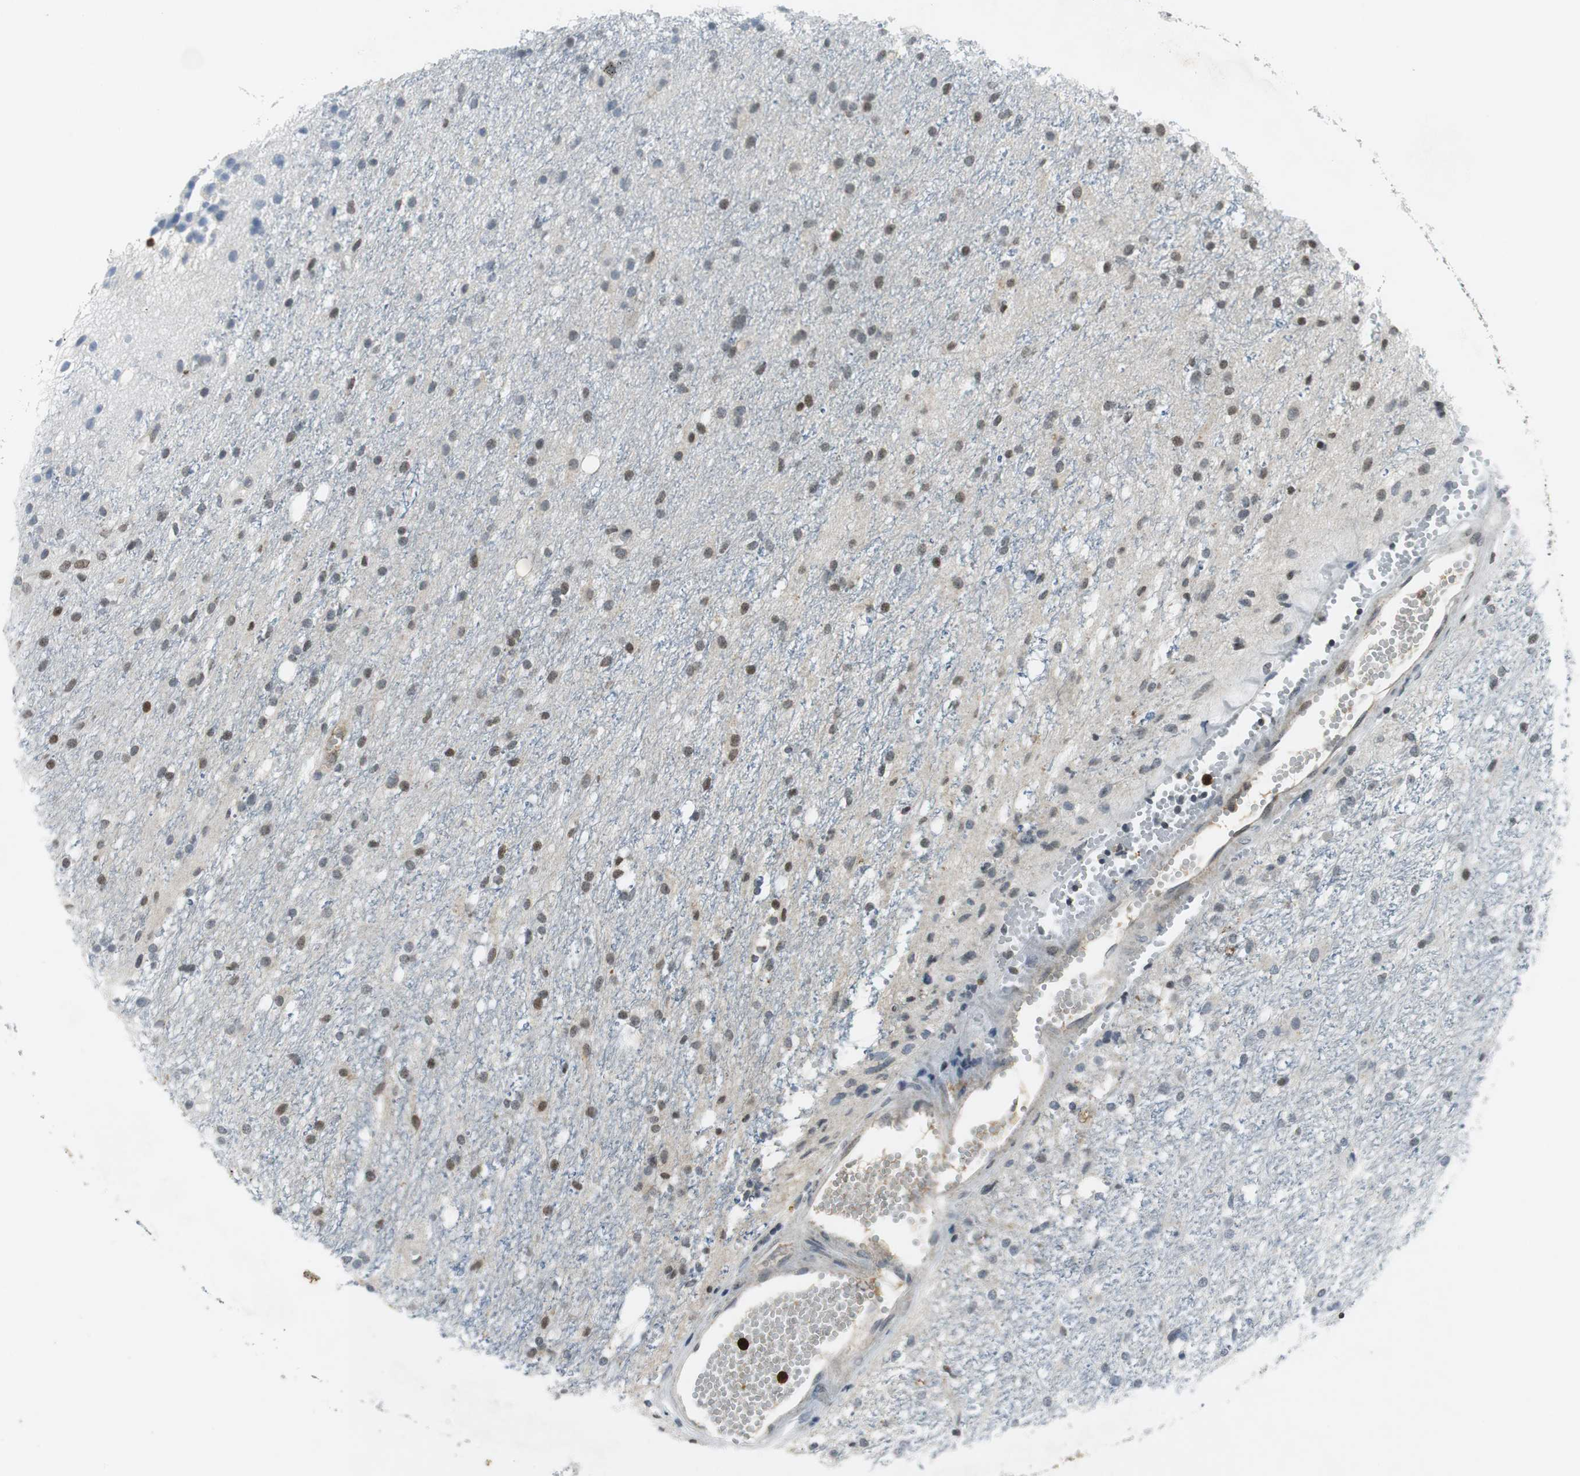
{"staining": {"intensity": "weak", "quantity": "25%-75%", "location": "nuclear"}, "tissue": "glioma", "cell_type": "Tumor cells", "image_type": "cancer", "snomed": [{"axis": "morphology", "description": "Glioma, malignant, High grade"}, {"axis": "topography", "description": "Brain"}], "caption": "Protein staining shows weak nuclear positivity in approximately 25%-75% of tumor cells in glioma. Nuclei are stained in blue.", "gene": "ORM1", "patient": {"sex": "female", "age": 59}}